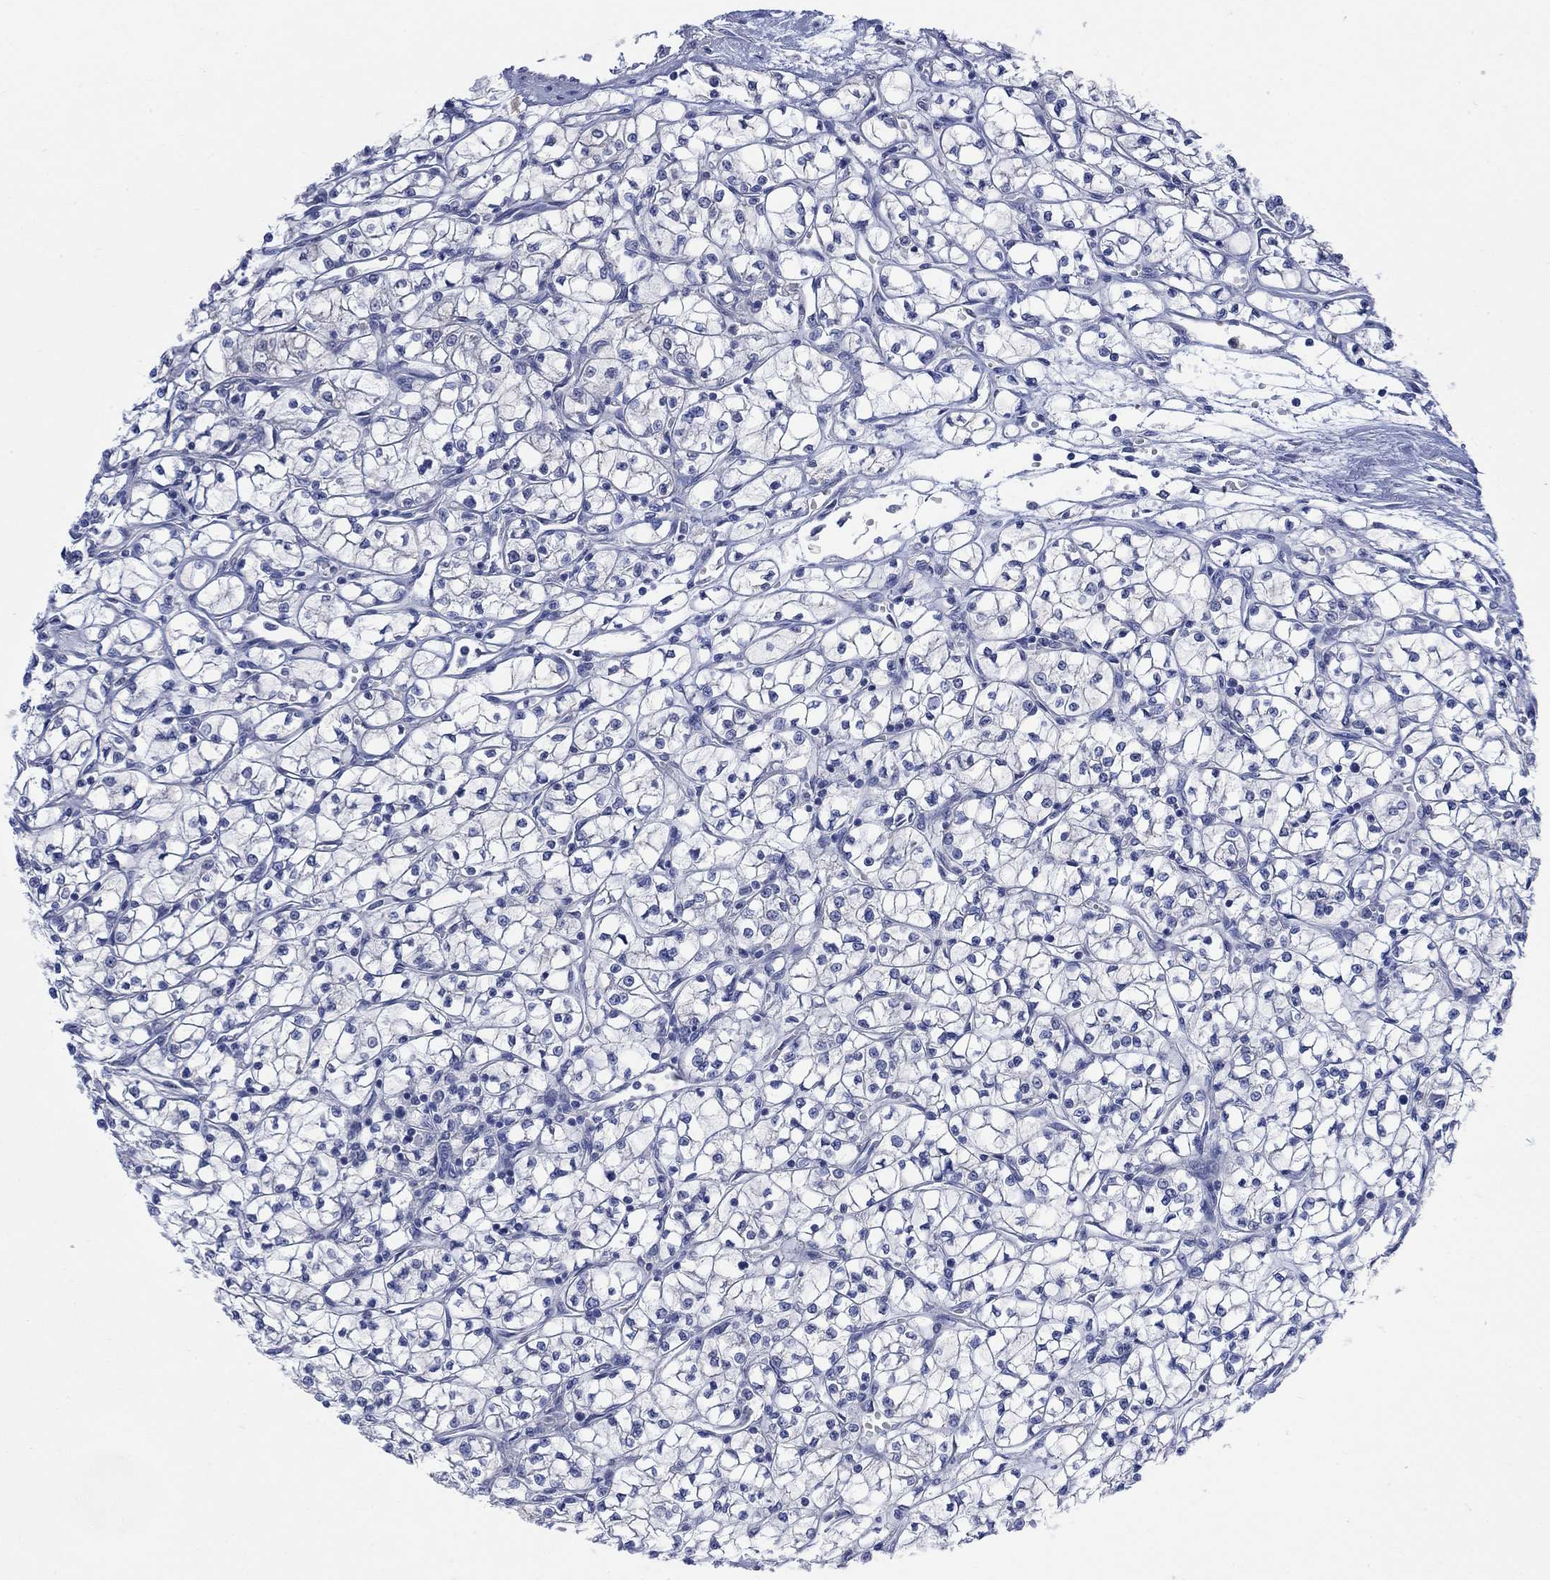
{"staining": {"intensity": "negative", "quantity": "none", "location": "none"}, "tissue": "renal cancer", "cell_type": "Tumor cells", "image_type": "cancer", "snomed": [{"axis": "morphology", "description": "Adenocarcinoma, NOS"}, {"axis": "topography", "description": "Kidney"}], "caption": "Immunohistochemical staining of human renal cancer (adenocarcinoma) reveals no significant positivity in tumor cells. (Stains: DAB (3,3'-diaminobenzidine) immunohistochemistry with hematoxylin counter stain, Microscopy: brightfield microscopy at high magnification).", "gene": "FBP2", "patient": {"sex": "female", "age": 64}}